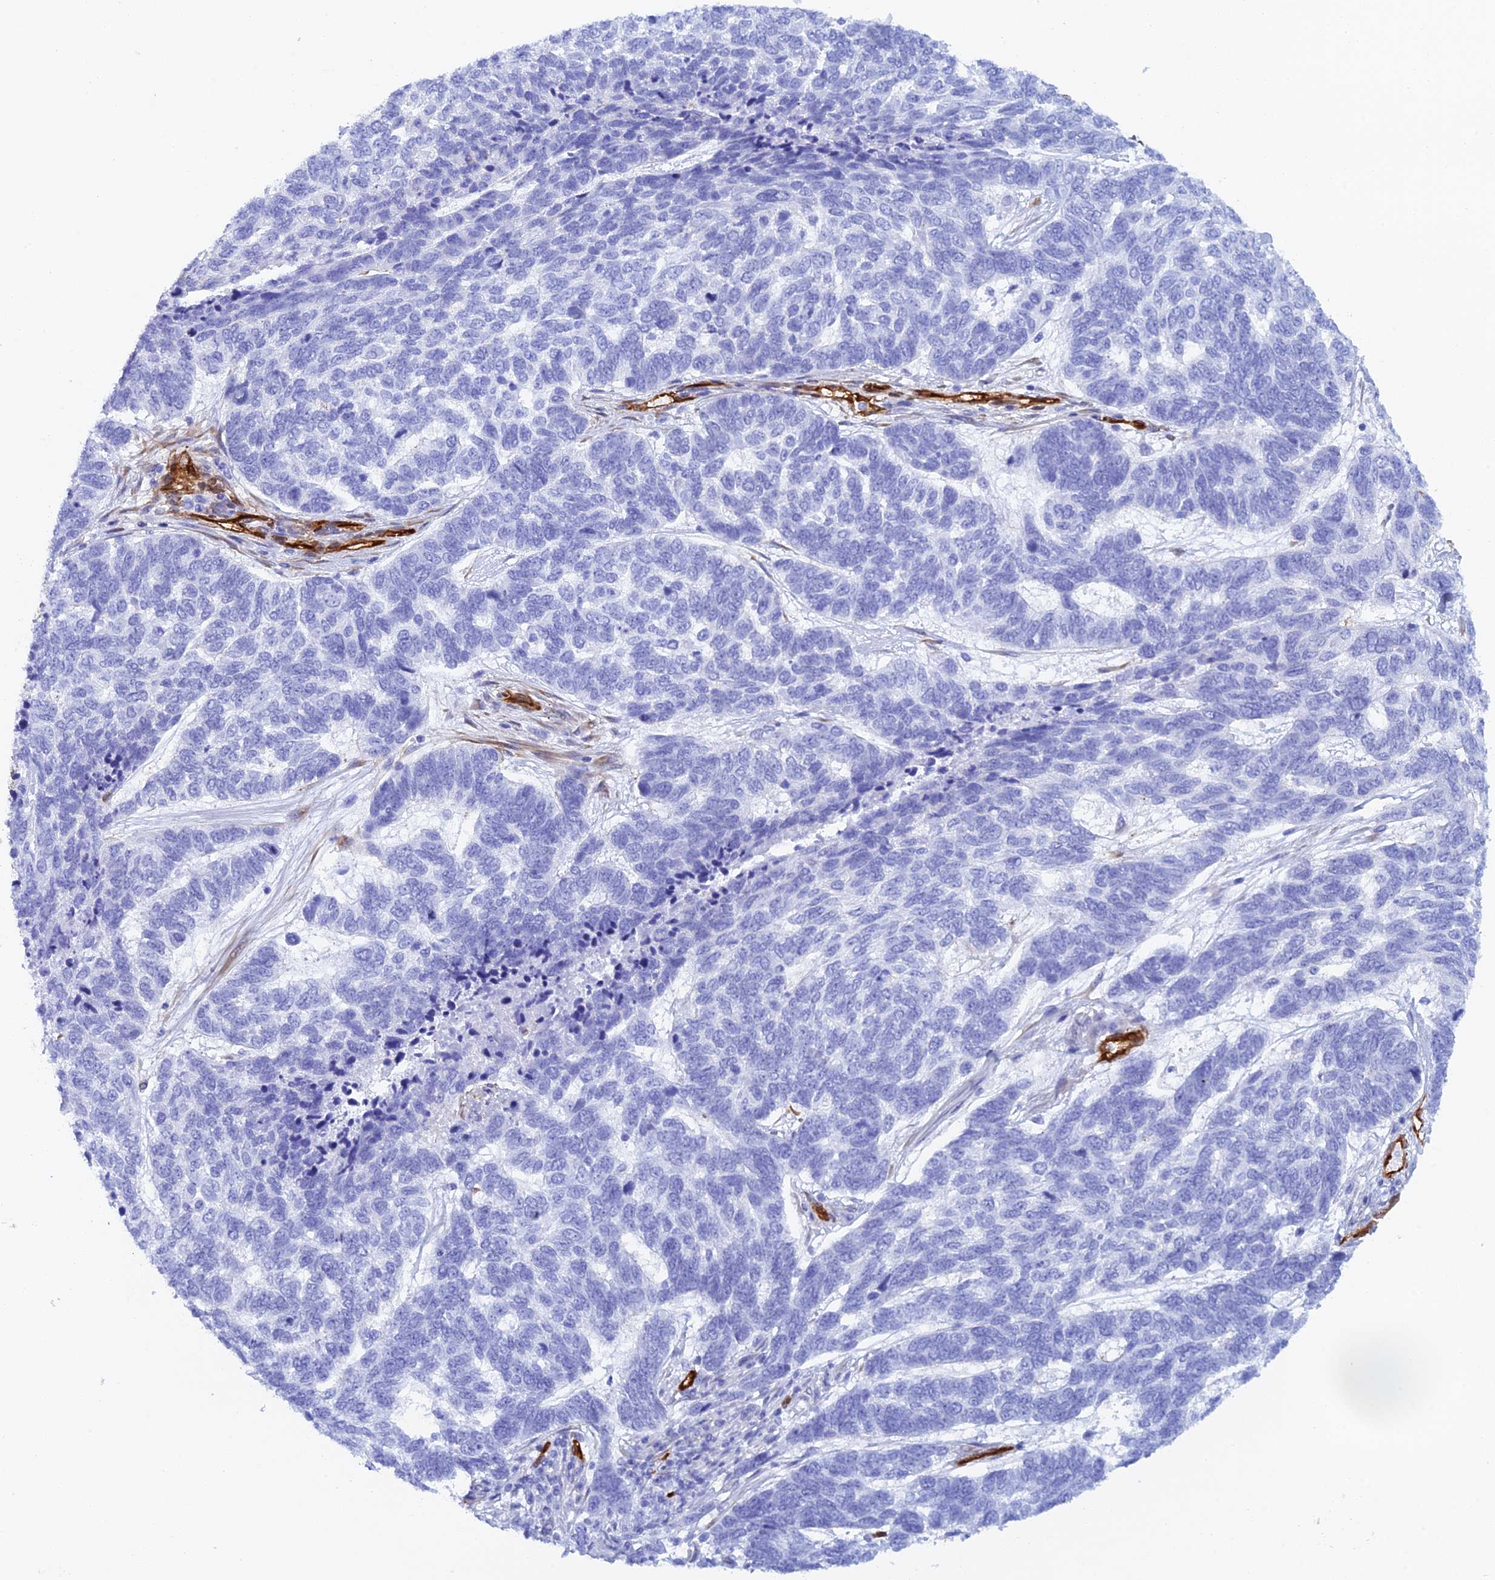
{"staining": {"intensity": "negative", "quantity": "none", "location": "none"}, "tissue": "skin cancer", "cell_type": "Tumor cells", "image_type": "cancer", "snomed": [{"axis": "morphology", "description": "Basal cell carcinoma"}, {"axis": "topography", "description": "Skin"}], "caption": "This is an immunohistochemistry image of human skin basal cell carcinoma. There is no positivity in tumor cells.", "gene": "CRIP2", "patient": {"sex": "female", "age": 65}}